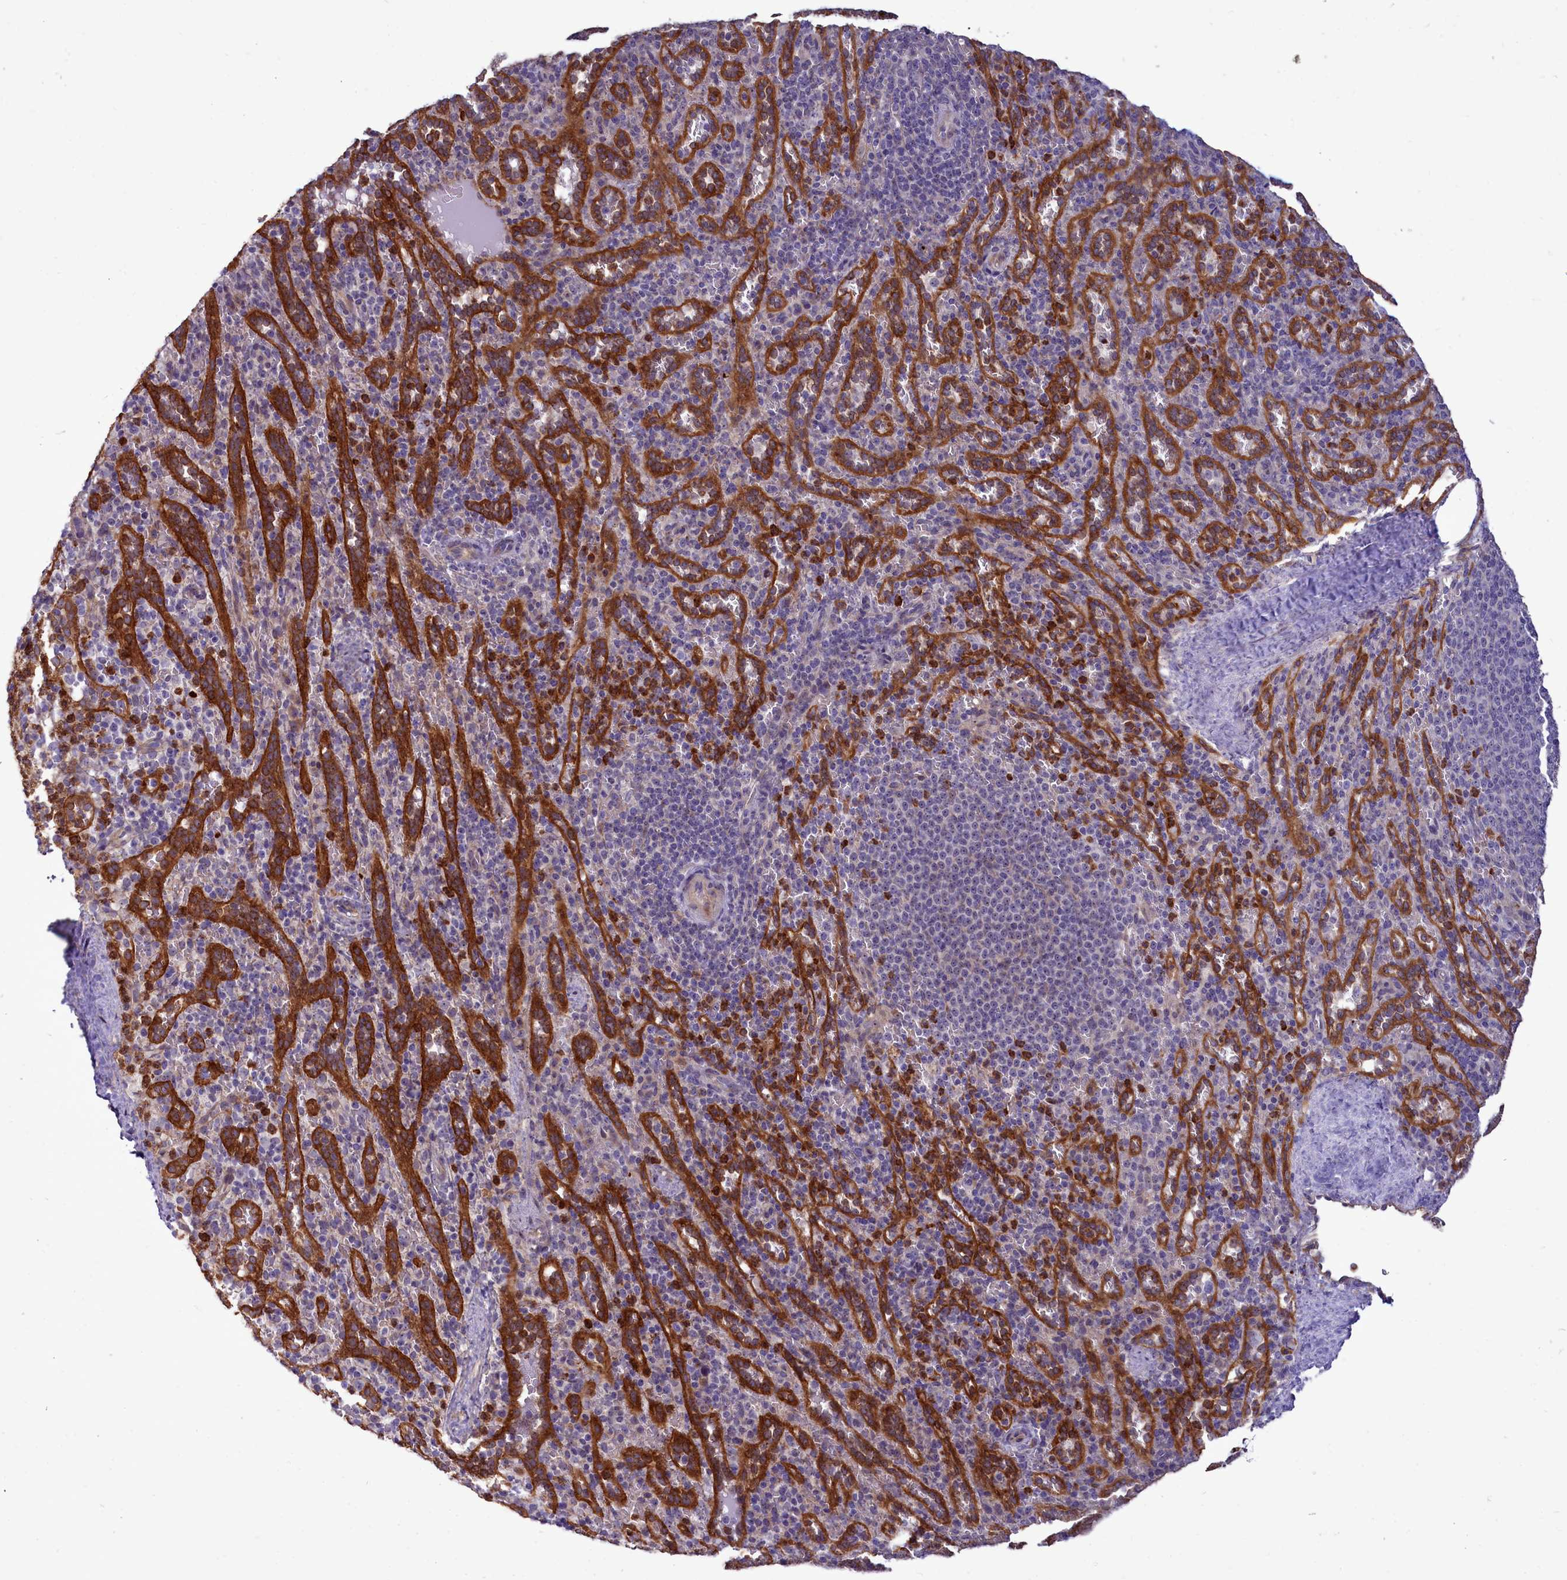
{"staining": {"intensity": "negative", "quantity": "none", "location": "none"}, "tissue": "spleen", "cell_type": "Cells in red pulp", "image_type": "normal", "snomed": [{"axis": "morphology", "description": "Normal tissue, NOS"}, {"axis": "topography", "description": "Spleen"}], "caption": "Unremarkable spleen was stained to show a protein in brown. There is no significant positivity in cells in red pulp. (DAB (3,3'-diaminobenzidine) IHC with hematoxylin counter stain).", "gene": "BCAR1", "patient": {"sex": "female", "age": 21}}